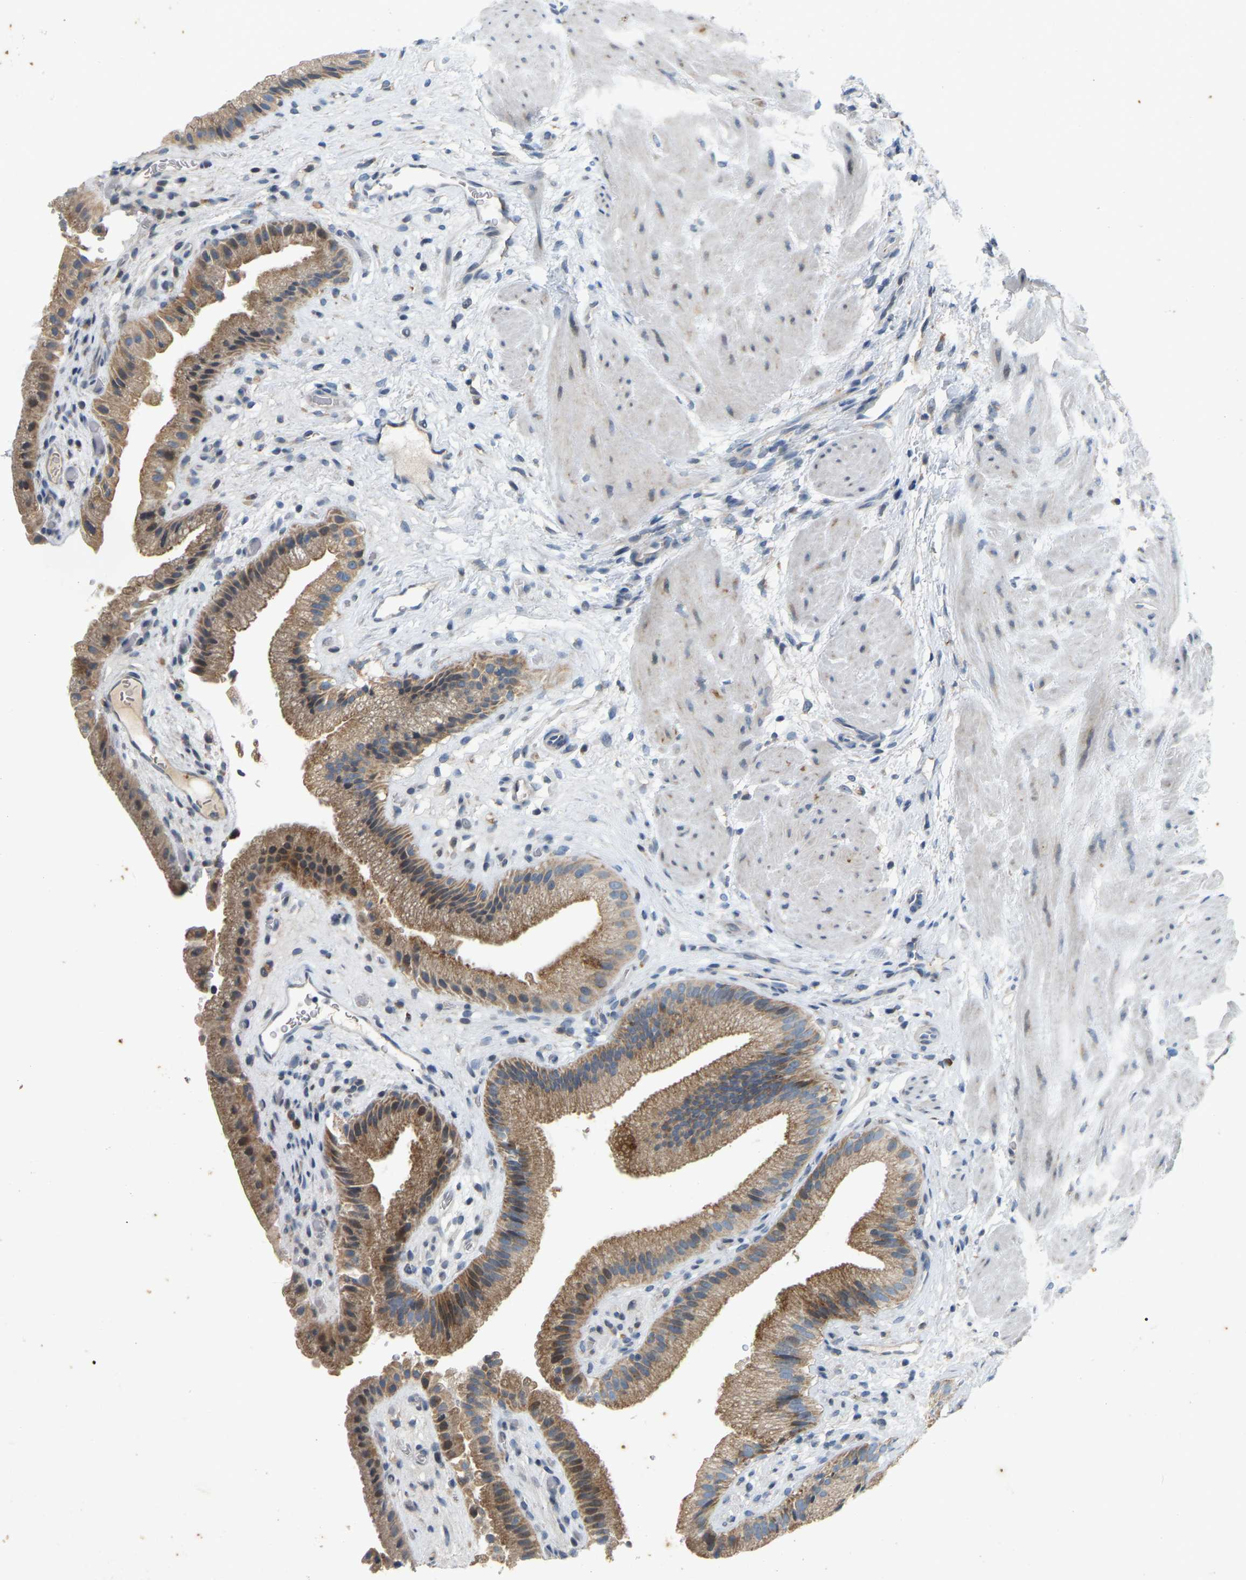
{"staining": {"intensity": "moderate", "quantity": ">75%", "location": "cytoplasmic/membranous"}, "tissue": "gallbladder", "cell_type": "Glandular cells", "image_type": "normal", "snomed": [{"axis": "morphology", "description": "Normal tissue, NOS"}, {"axis": "topography", "description": "Gallbladder"}], "caption": "A brown stain highlights moderate cytoplasmic/membranous positivity of a protein in glandular cells of benign human gallbladder. Nuclei are stained in blue.", "gene": "ENSG00000283765", "patient": {"sex": "male", "age": 49}}